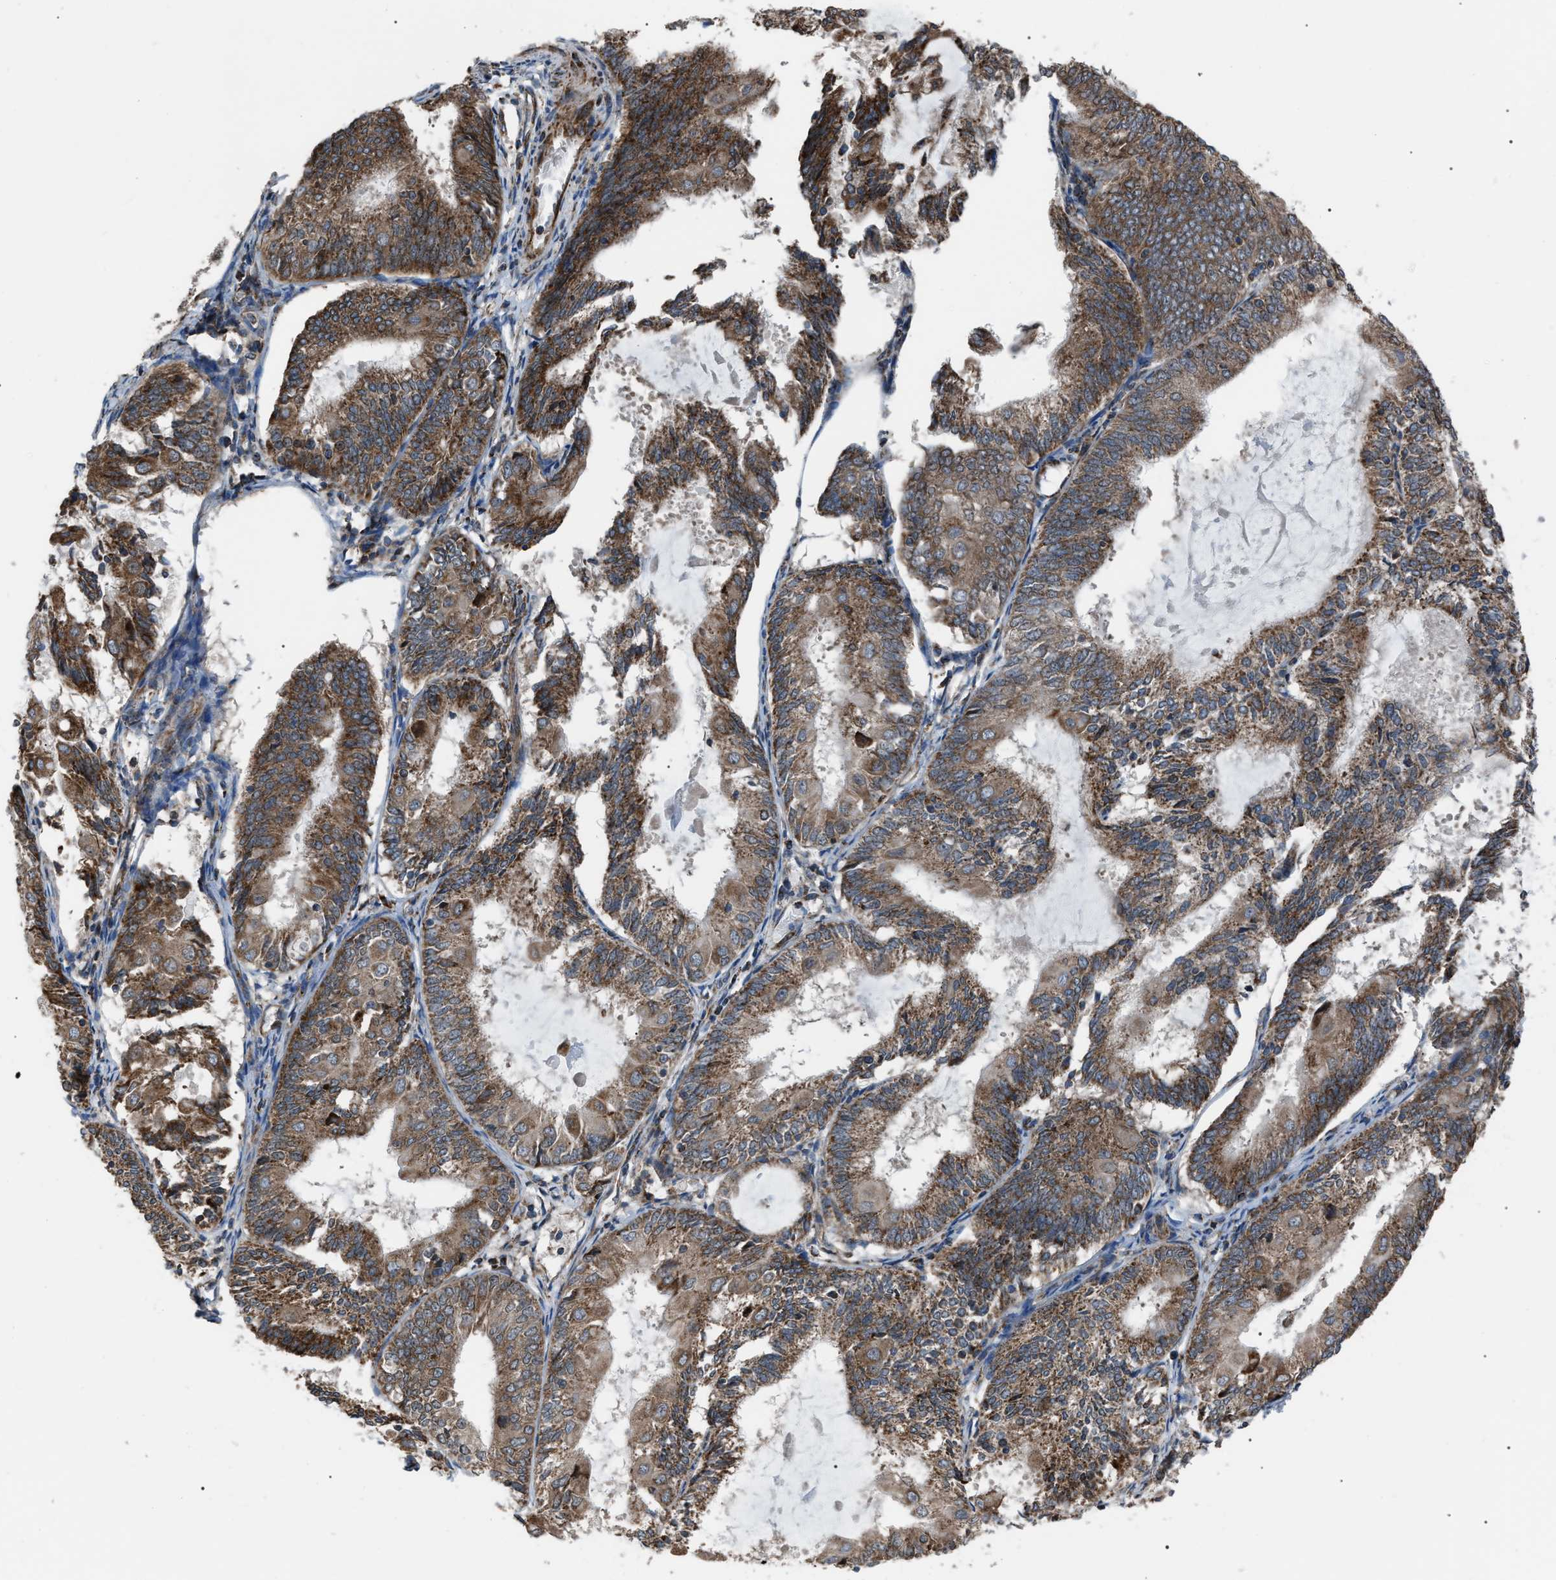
{"staining": {"intensity": "strong", "quantity": ">75%", "location": "cytoplasmic/membranous"}, "tissue": "endometrial cancer", "cell_type": "Tumor cells", "image_type": "cancer", "snomed": [{"axis": "morphology", "description": "Adenocarcinoma, NOS"}, {"axis": "topography", "description": "Endometrium"}], "caption": "Strong cytoplasmic/membranous protein expression is present in approximately >75% of tumor cells in endometrial cancer (adenocarcinoma).", "gene": "AGO2", "patient": {"sex": "female", "age": 81}}